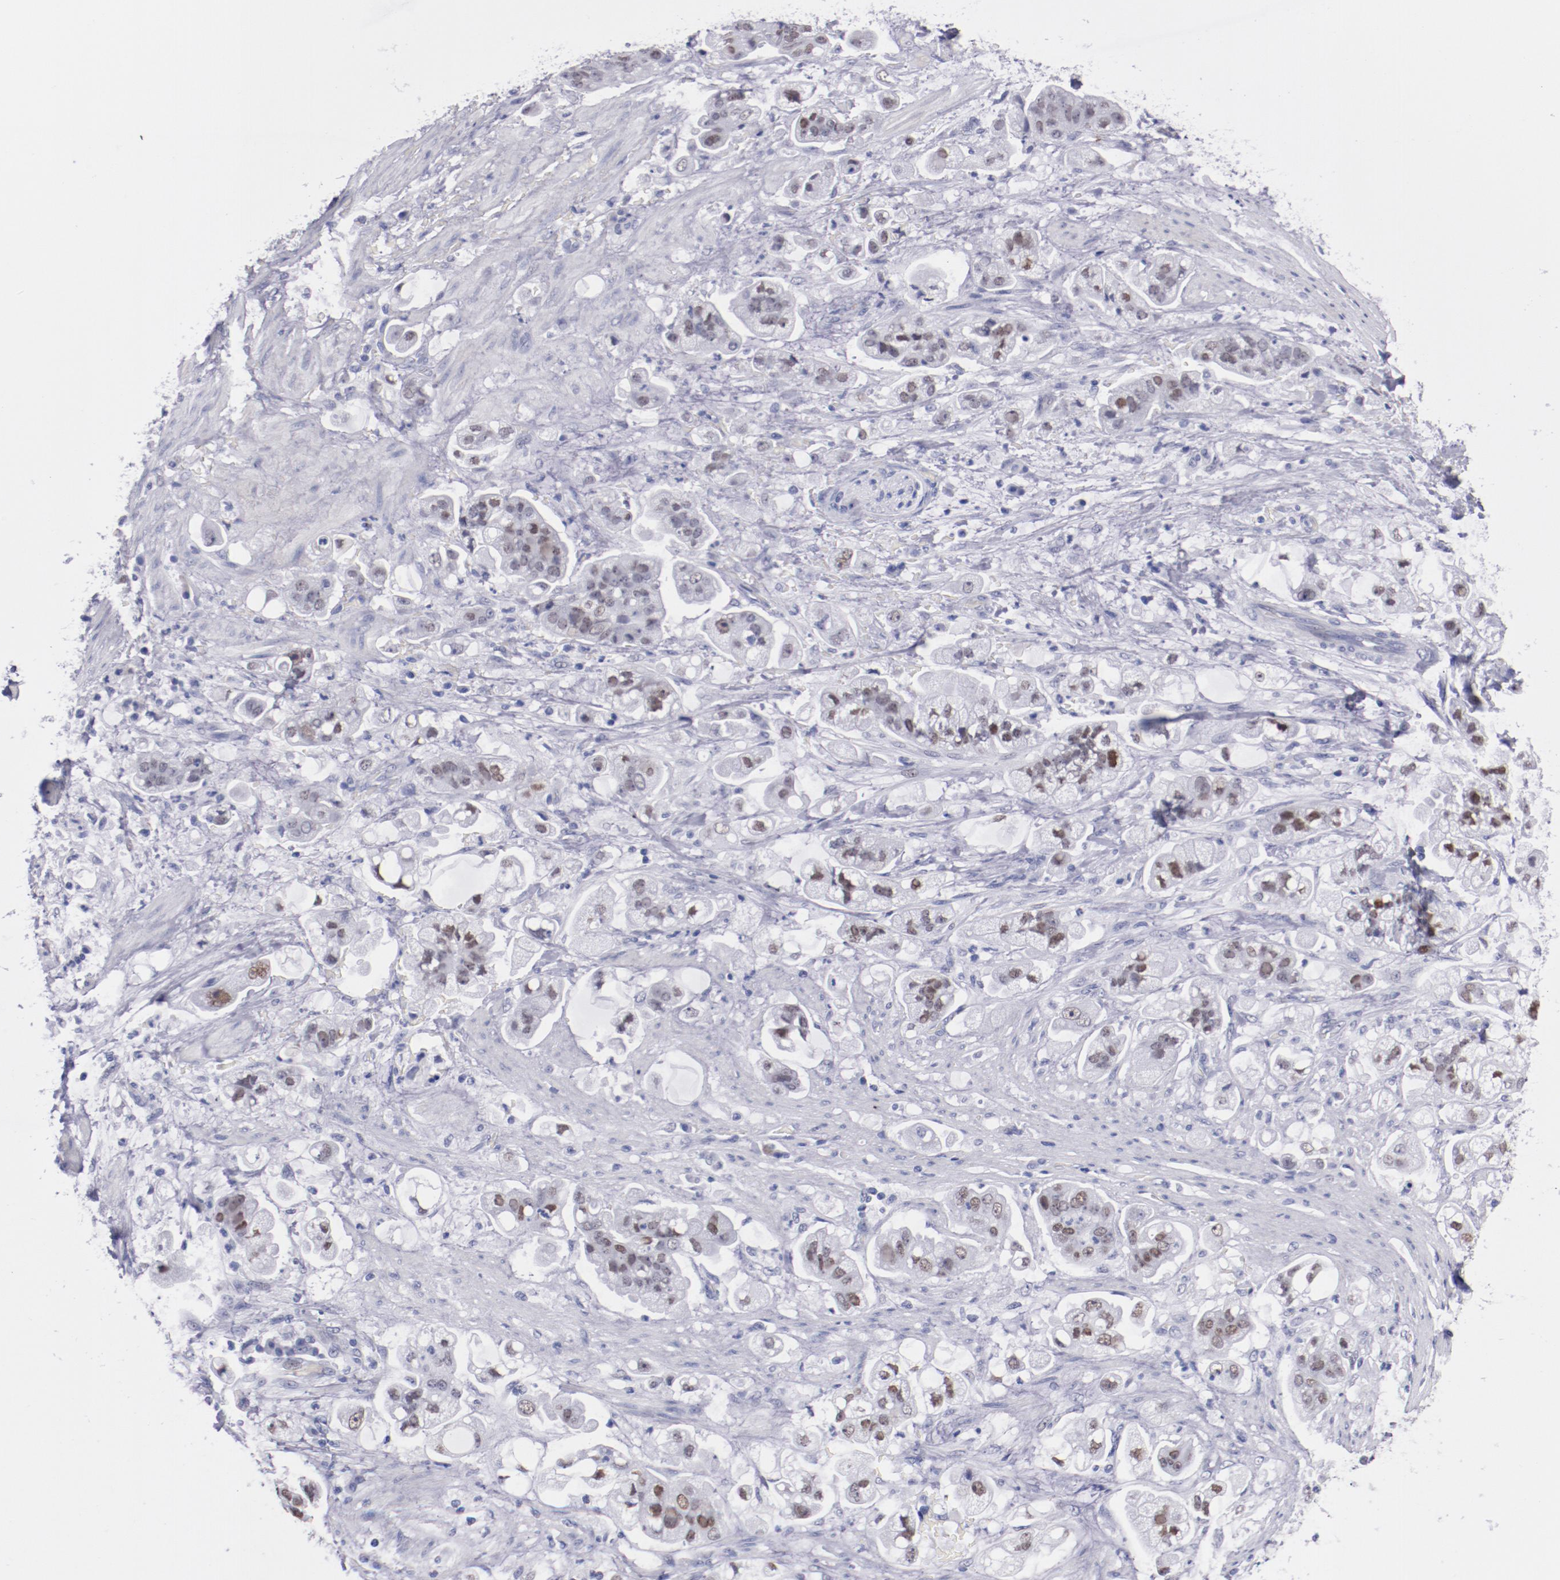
{"staining": {"intensity": "moderate", "quantity": ">75%", "location": "nuclear"}, "tissue": "stomach cancer", "cell_type": "Tumor cells", "image_type": "cancer", "snomed": [{"axis": "morphology", "description": "Adenocarcinoma, NOS"}, {"axis": "topography", "description": "Stomach"}], "caption": "A medium amount of moderate nuclear staining is appreciated in approximately >75% of tumor cells in stomach cancer (adenocarcinoma) tissue.", "gene": "HNF1B", "patient": {"sex": "male", "age": 62}}